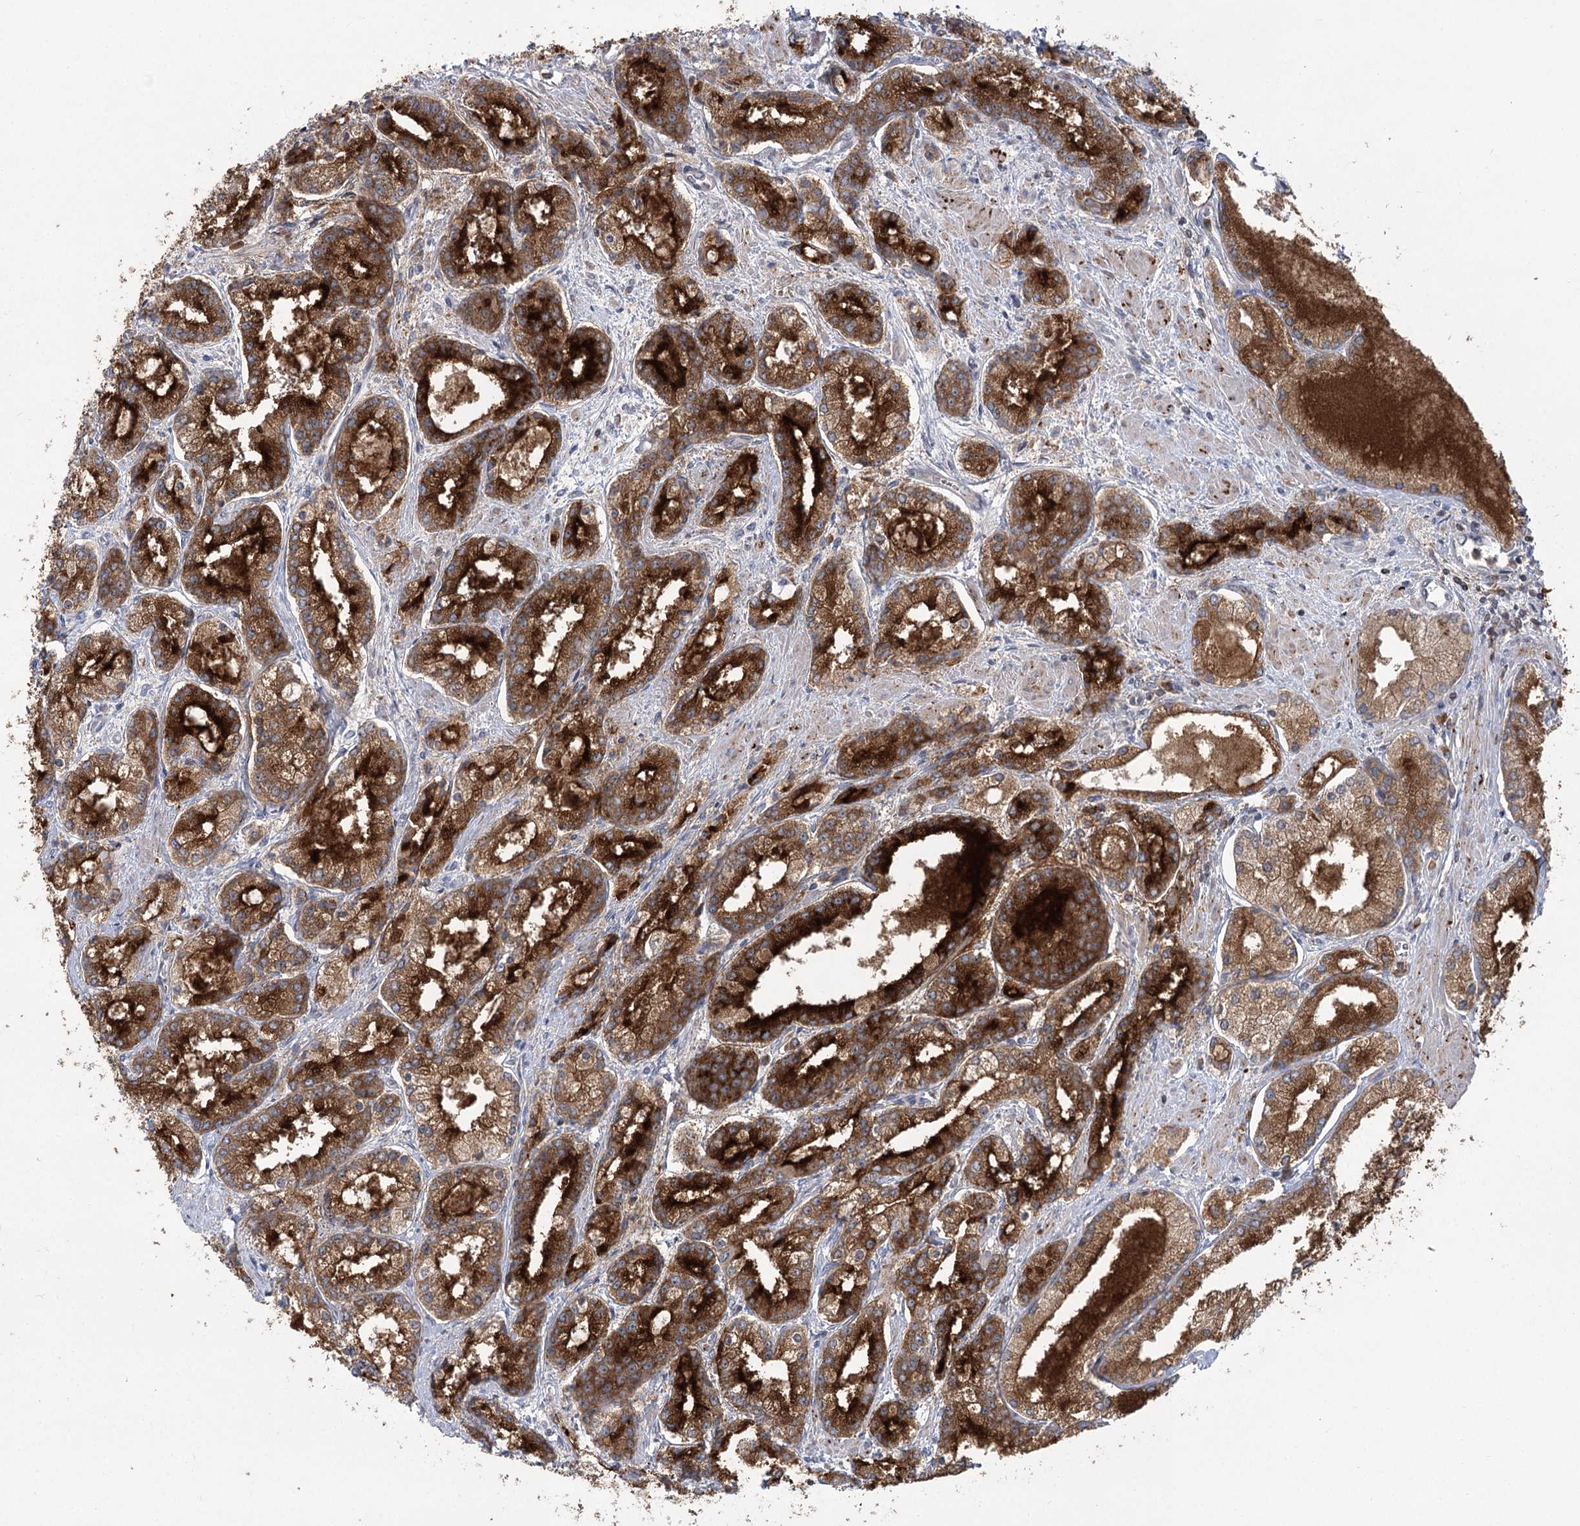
{"staining": {"intensity": "strong", "quantity": ">75%", "location": "cytoplasmic/membranous"}, "tissue": "prostate cancer", "cell_type": "Tumor cells", "image_type": "cancer", "snomed": [{"axis": "morphology", "description": "Adenocarcinoma, Low grade"}, {"axis": "topography", "description": "Prostate"}], "caption": "A histopathology image of human prostate adenocarcinoma (low-grade) stained for a protein displays strong cytoplasmic/membranous brown staining in tumor cells.", "gene": "SYTL1", "patient": {"sex": "male", "age": 74}}